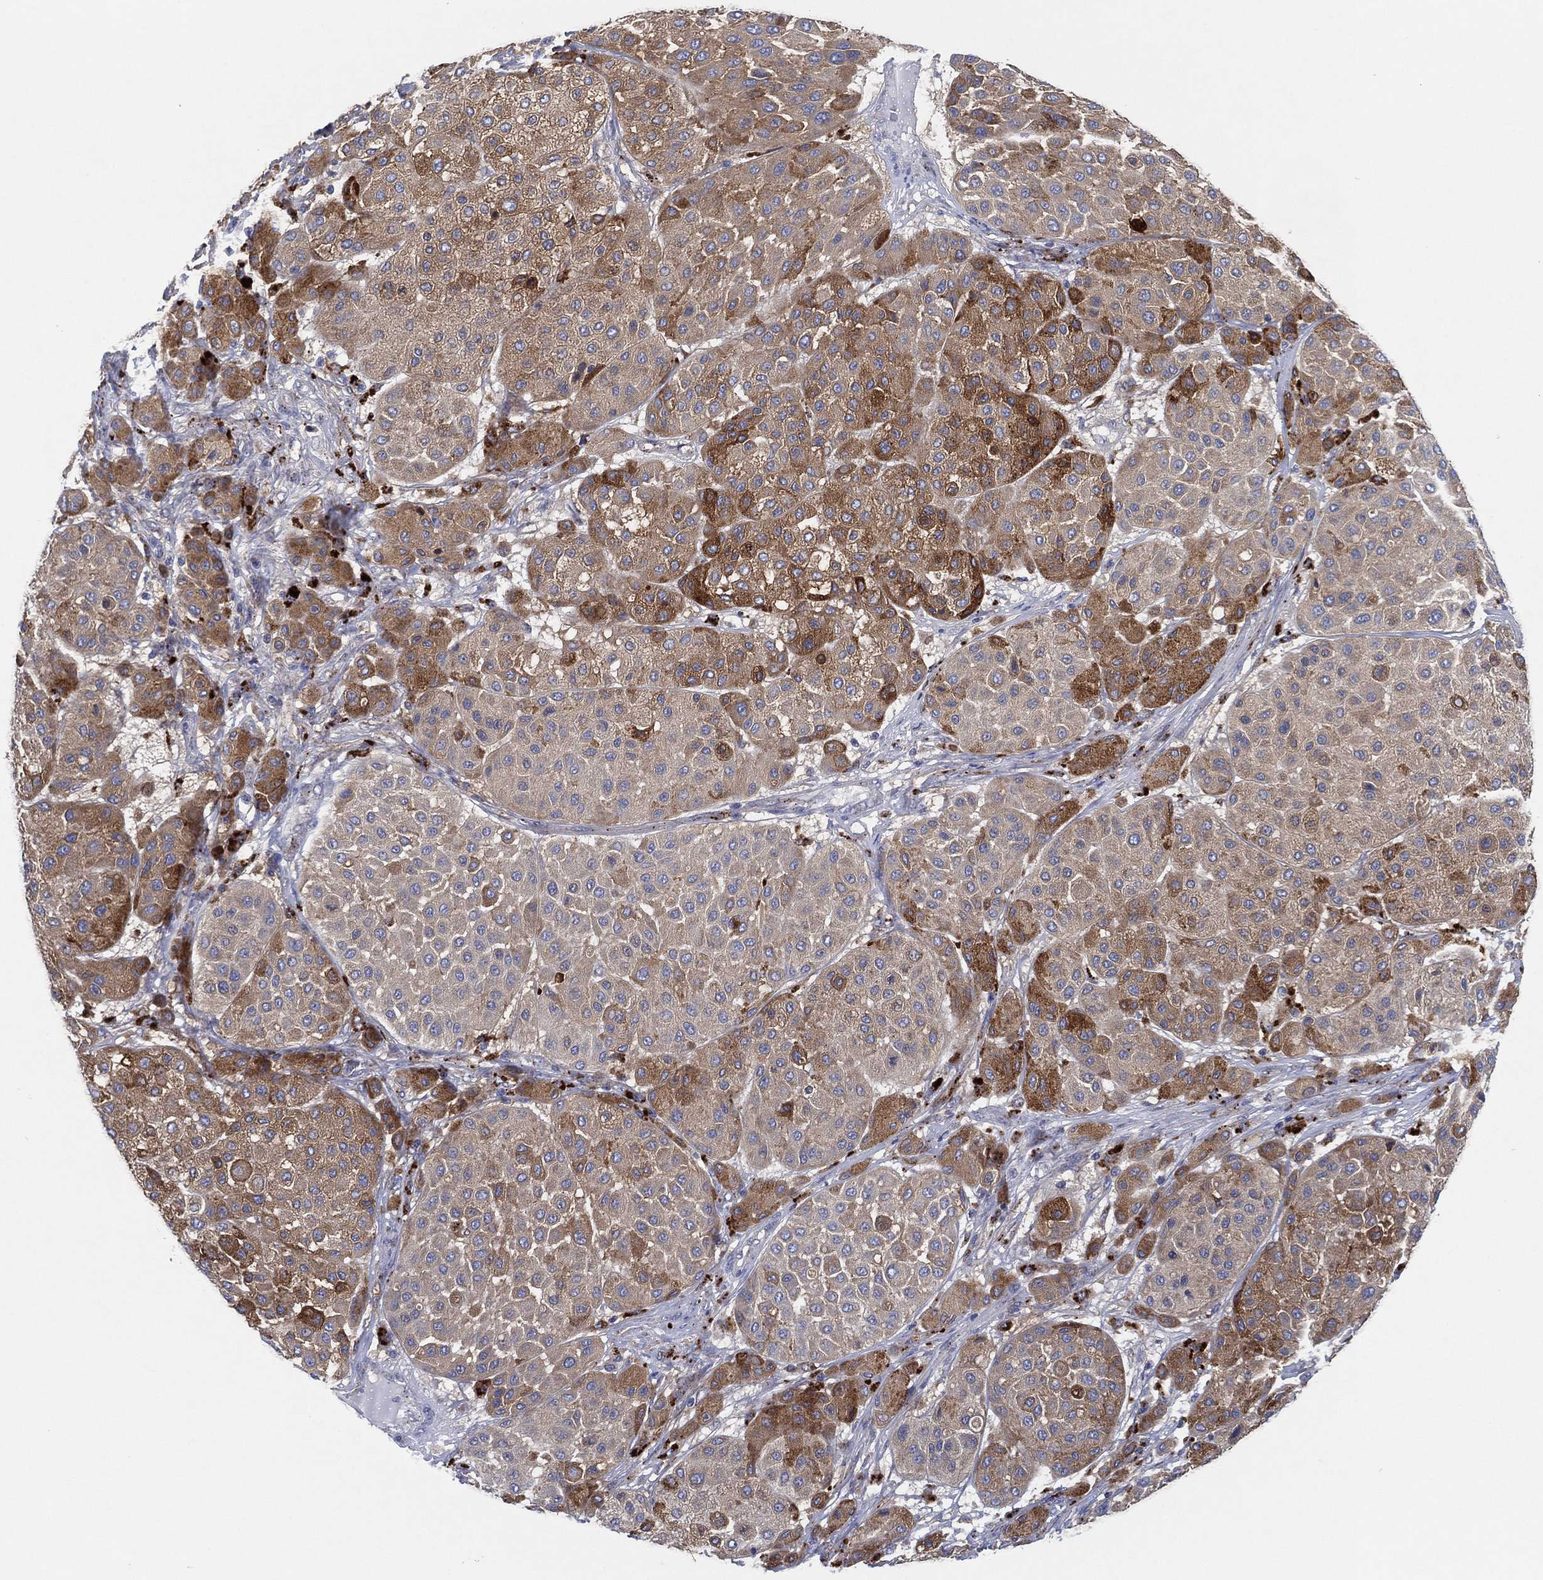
{"staining": {"intensity": "strong", "quantity": "<25%", "location": "cytoplasmic/membranous"}, "tissue": "melanoma", "cell_type": "Tumor cells", "image_type": "cancer", "snomed": [{"axis": "morphology", "description": "Malignant melanoma, Metastatic site"}, {"axis": "topography", "description": "Smooth muscle"}], "caption": "The photomicrograph exhibits immunohistochemical staining of malignant melanoma (metastatic site). There is strong cytoplasmic/membranous positivity is present in about <25% of tumor cells. Immunohistochemistry (ihc) stains the protein of interest in brown and the nuclei are stained blue.", "gene": "GALNS", "patient": {"sex": "male", "age": 41}}